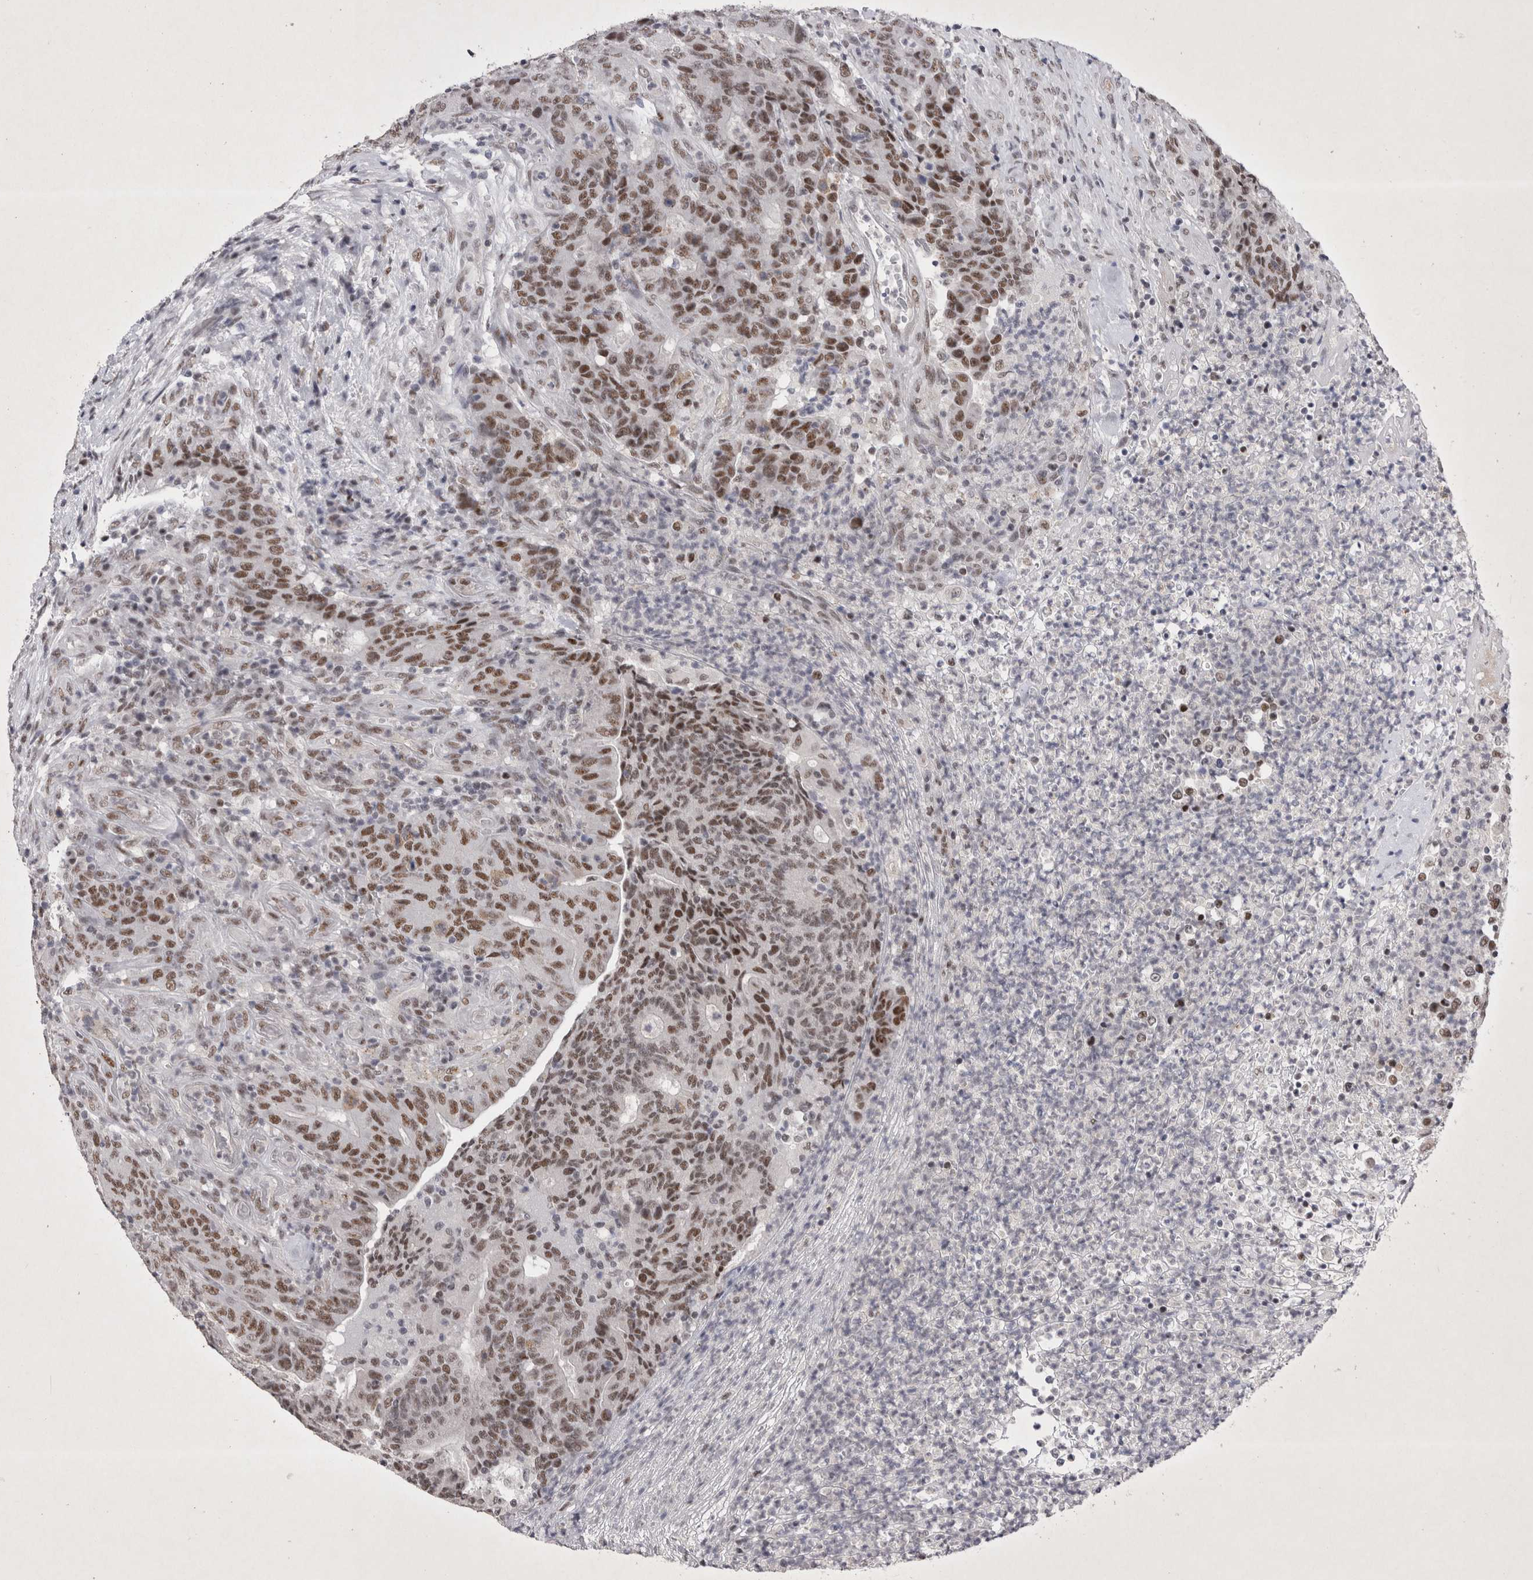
{"staining": {"intensity": "moderate", "quantity": ">75%", "location": "nuclear"}, "tissue": "colorectal cancer", "cell_type": "Tumor cells", "image_type": "cancer", "snomed": [{"axis": "morphology", "description": "Normal tissue, NOS"}, {"axis": "morphology", "description": "Adenocarcinoma, NOS"}, {"axis": "topography", "description": "Colon"}], "caption": "An immunohistochemistry (IHC) photomicrograph of neoplastic tissue is shown. Protein staining in brown shows moderate nuclear positivity in adenocarcinoma (colorectal) within tumor cells.", "gene": "RBM6", "patient": {"sex": "female", "age": 75}}